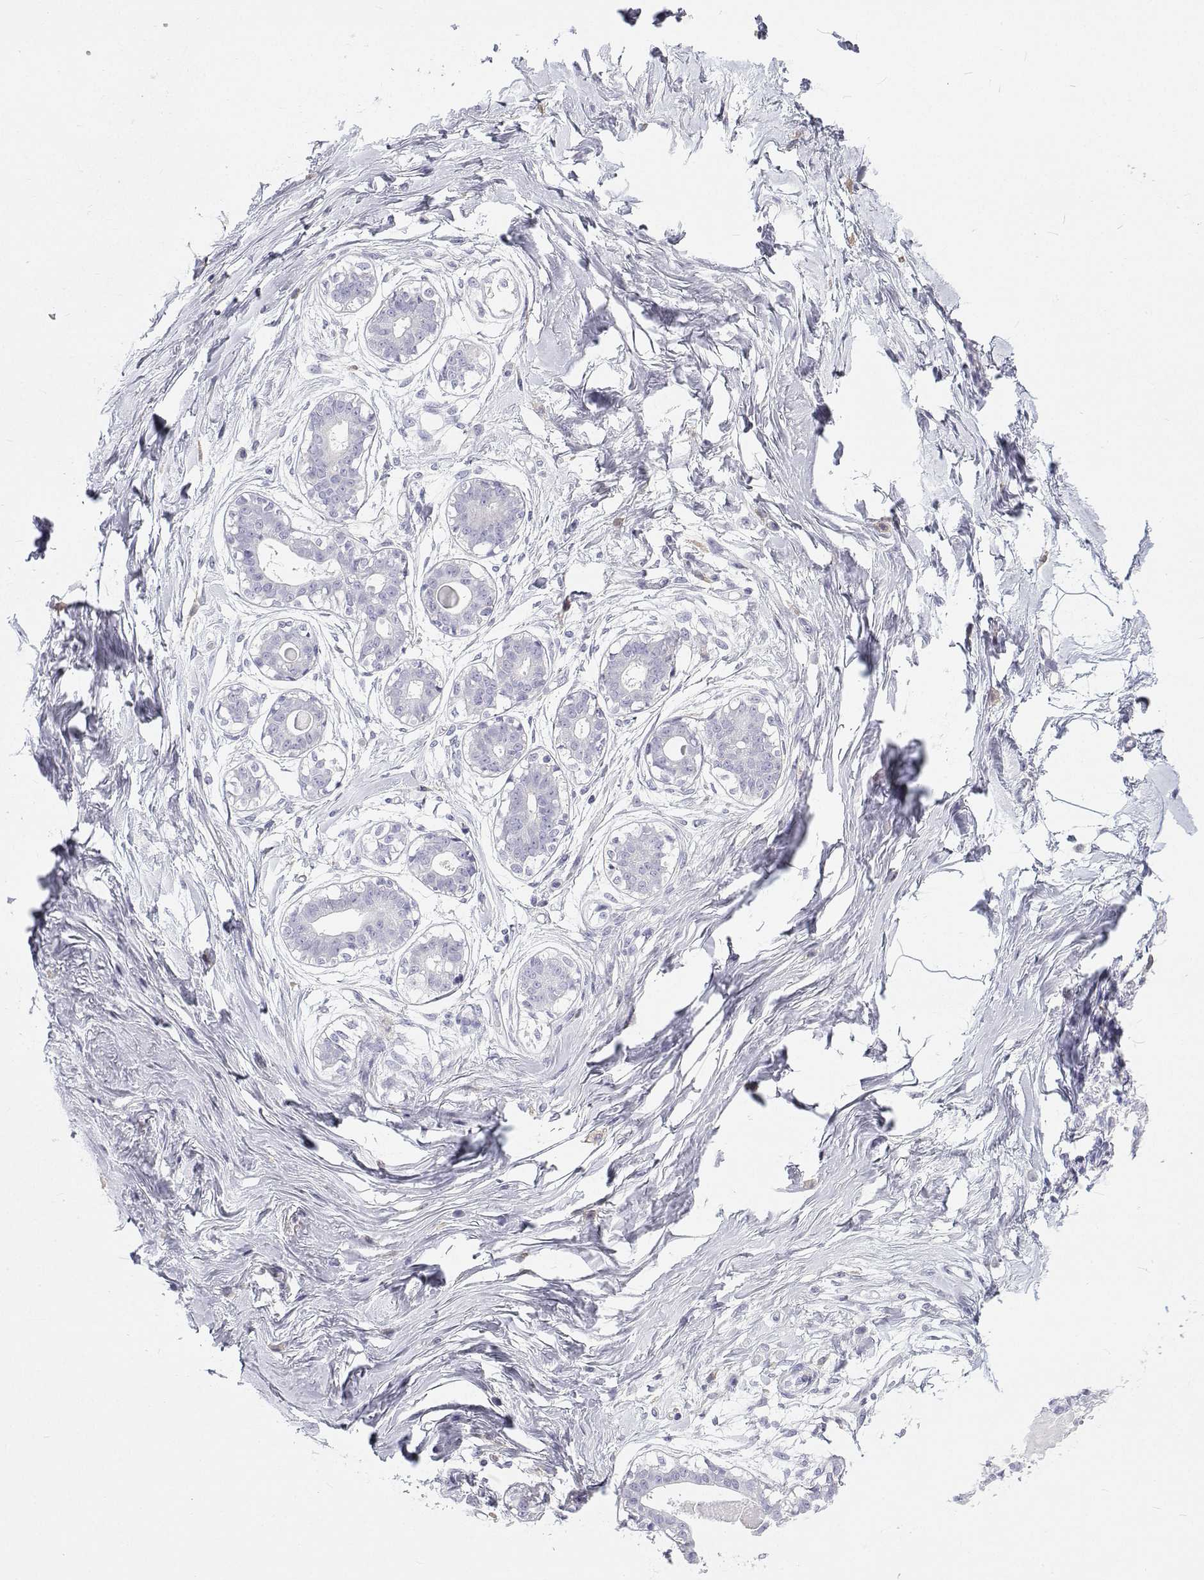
{"staining": {"intensity": "negative", "quantity": "none", "location": "none"}, "tissue": "breast", "cell_type": "Adipocytes", "image_type": "normal", "snomed": [{"axis": "morphology", "description": "Normal tissue, NOS"}, {"axis": "topography", "description": "Breast"}], "caption": "Immunohistochemistry (IHC) of unremarkable breast displays no staining in adipocytes. The staining was performed using DAB (3,3'-diaminobenzidine) to visualize the protein expression in brown, while the nuclei were stained in blue with hematoxylin (Magnification: 20x).", "gene": "TTN", "patient": {"sex": "female", "age": 45}}